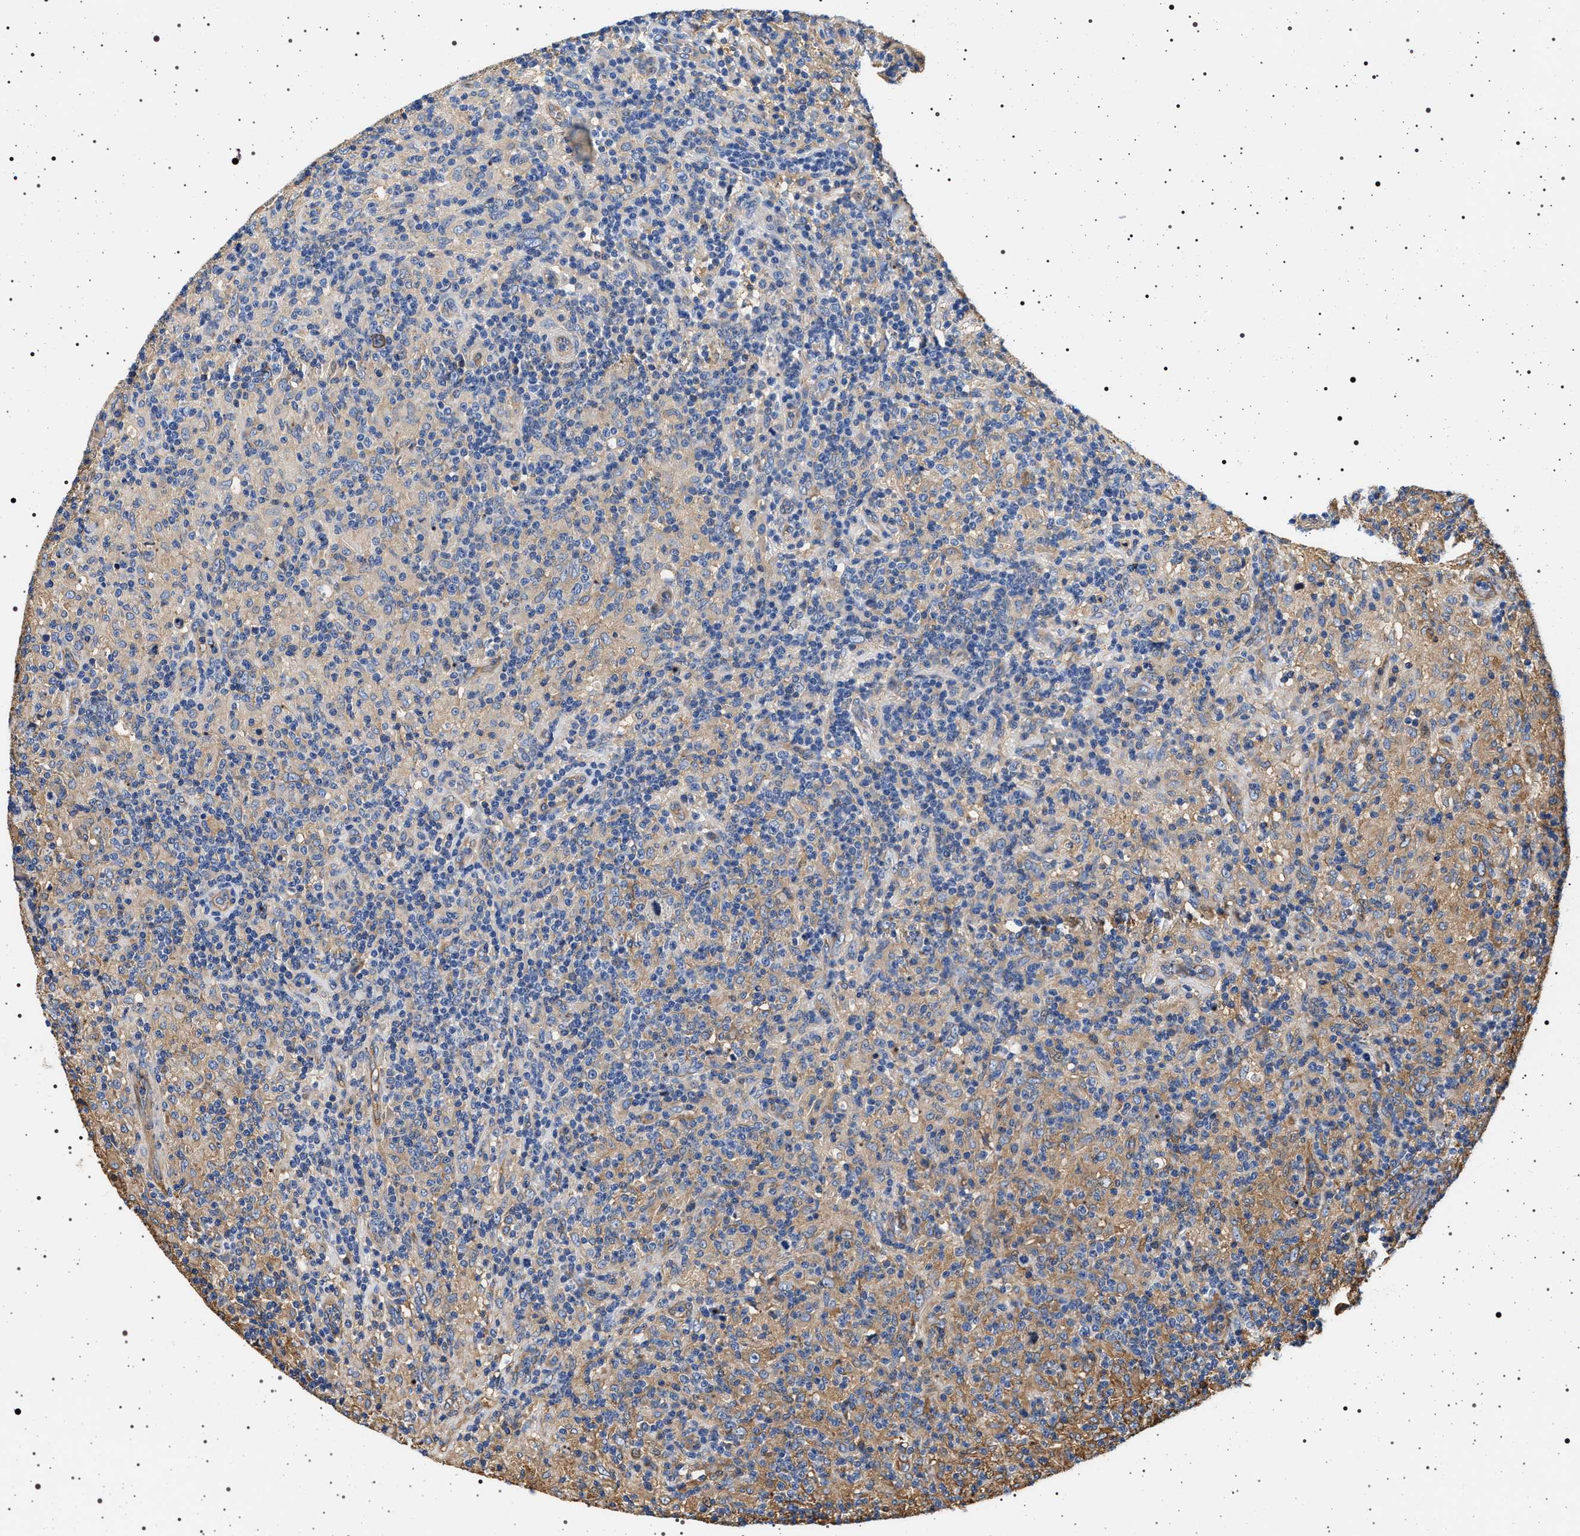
{"staining": {"intensity": "moderate", "quantity": "<25%", "location": "cytoplasmic/membranous"}, "tissue": "lymphoma", "cell_type": "Tumor cells", "image_type": "cancer", "snomed": [{"axis": "morphology", "description": "Hodgkin's disease, NOS"}, {"axis": "topography", "description": "Lymph node"}], "caption": "Tumor cells display moderate cytoplasmic/membranous expression in approximately <25% of cells in lymphoma. (DAB (3,3'-diaminobenzidine) = brown stain, brightfield microscopy at high magnification).", "gene": "HSD17B1", "patient": {"sex": "male", "age": 70}}